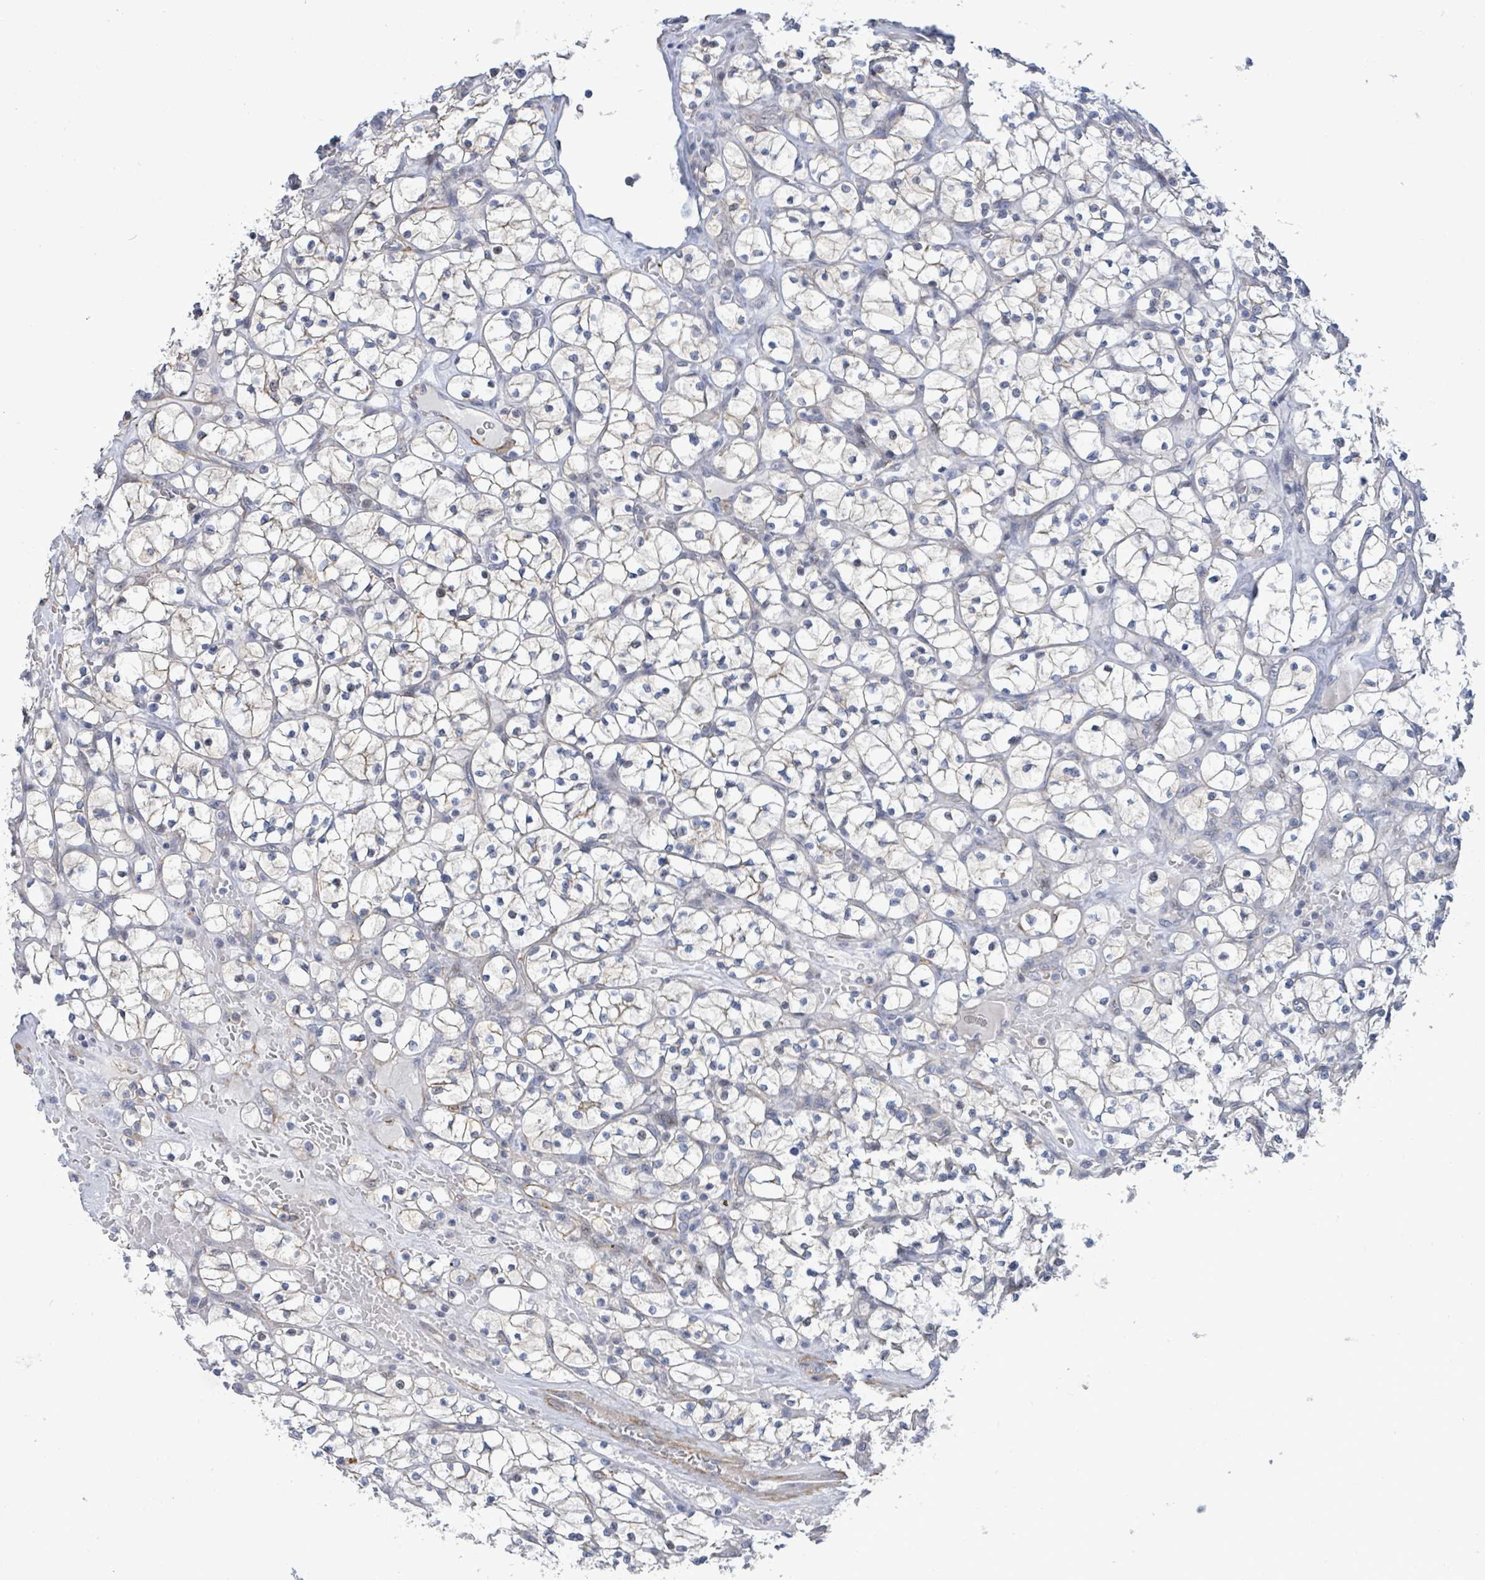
{"staining": {"intensity": "negative", "quantity": "none", "location": "none"}, "tissue": "renal cancer", "cell_type": "Tumor cells", "image_type": "cancer", "snomed": [{"axis": "morphology", "description": "Adenocarcinoma, NOS"}, {"axis": "topography", "description": "Kidney"}], "caption": "Immunohistochemistry (IHC) of renal cancer (adenocarcinoma) shows no staining in tumor cells.", "gene": "DMRTC1B", "patient": {"sex": "female", "age": 64}}